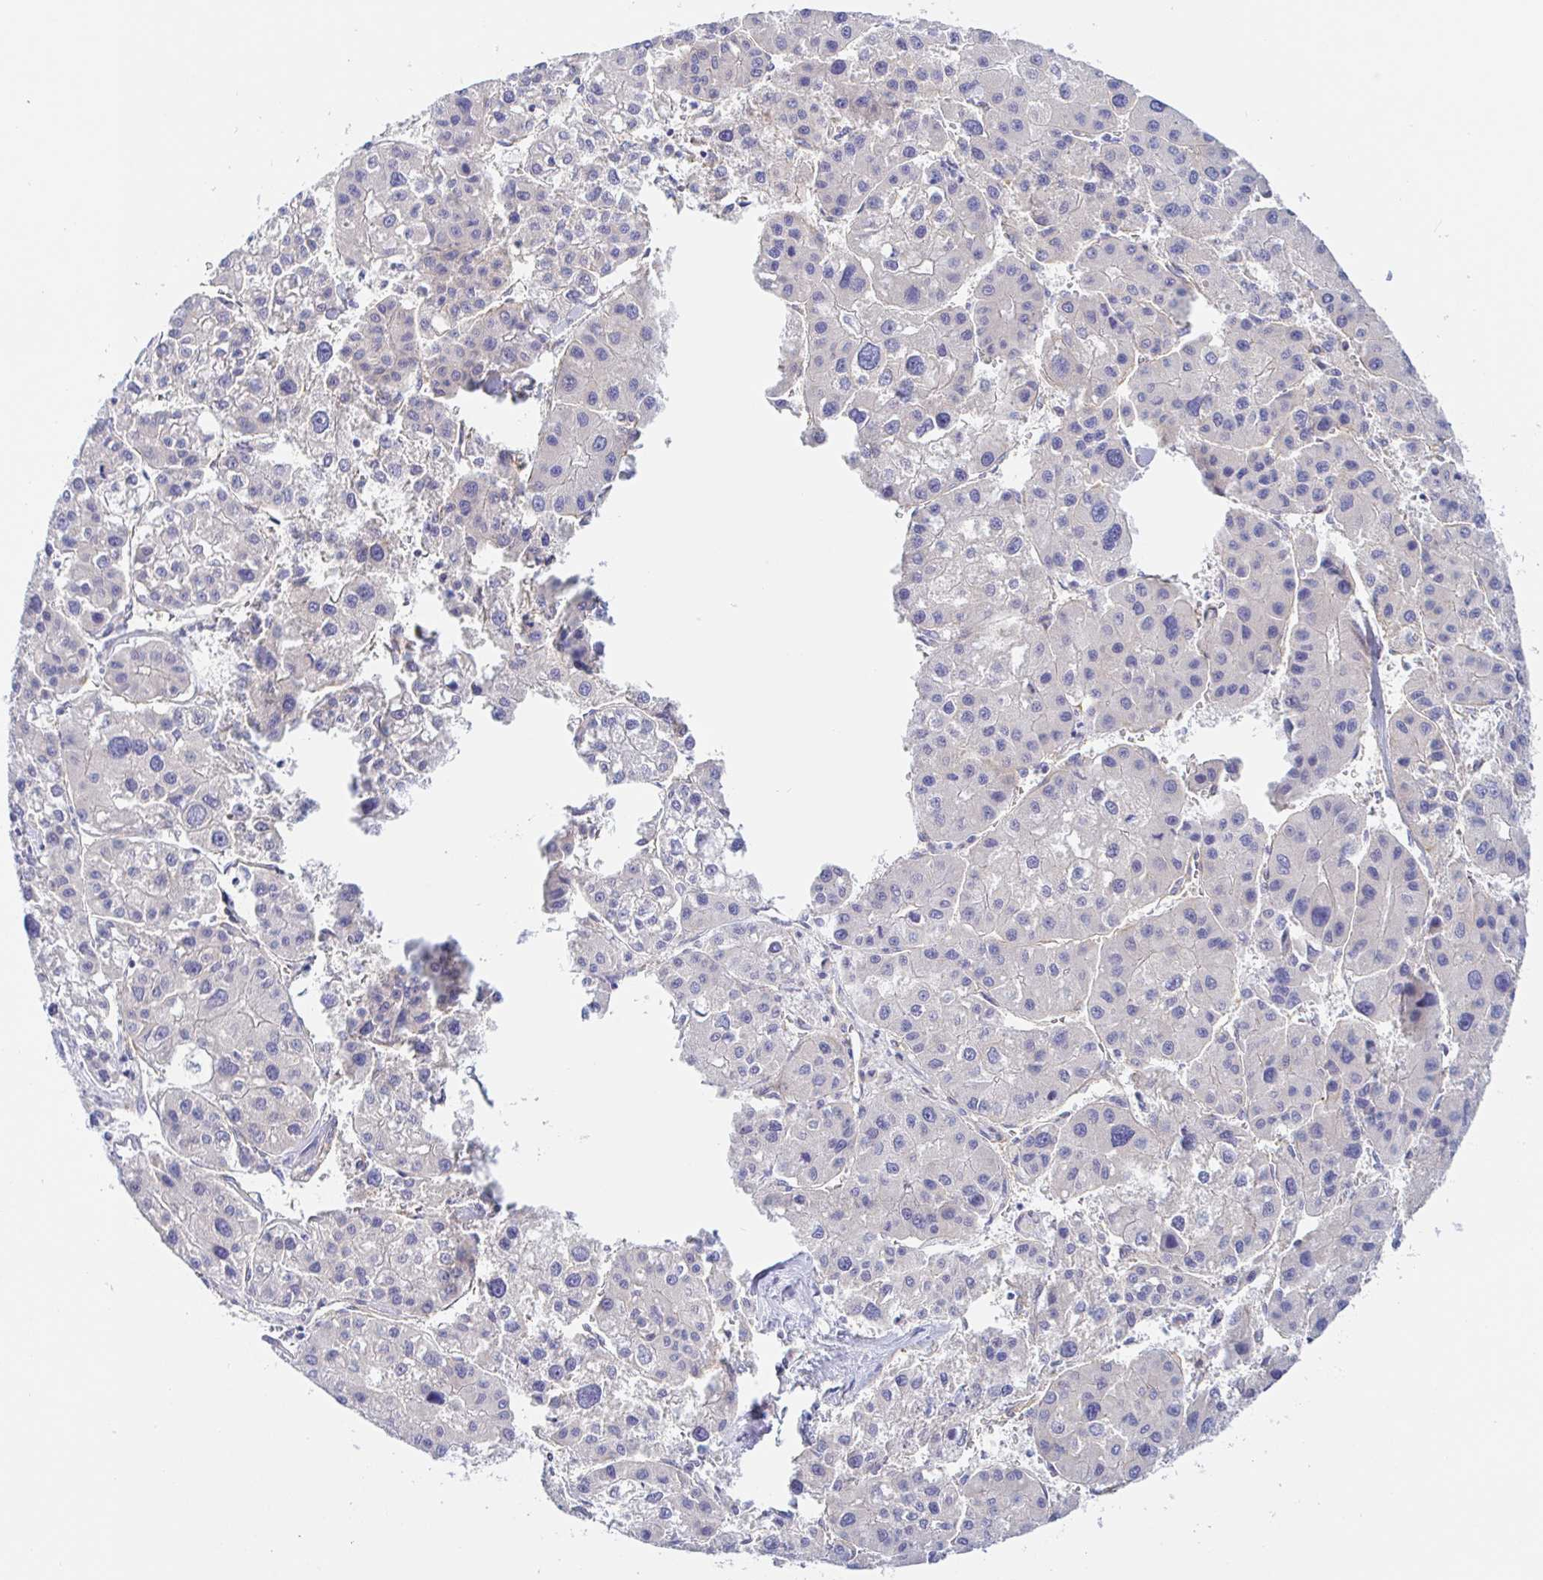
{"staining": {"intensity": "negative", "quantity": "none", "location": "none"}, "tissue": "liver cancer", "cell_type": "Tumor cells", "image_type": "cancer", "snomed": [{"axis": "morphology", "description": "Carcinoma, Hepatocellular, NOS"}, {"axis": "topography", "description": "Liver"}], "caption": "Photomicrograph shows no significant protein positivity in tumor cells of hepatocellular carcinoma (liver).", "gene": "ARL4D", "patient": {"sex": "male", "age": 73}}